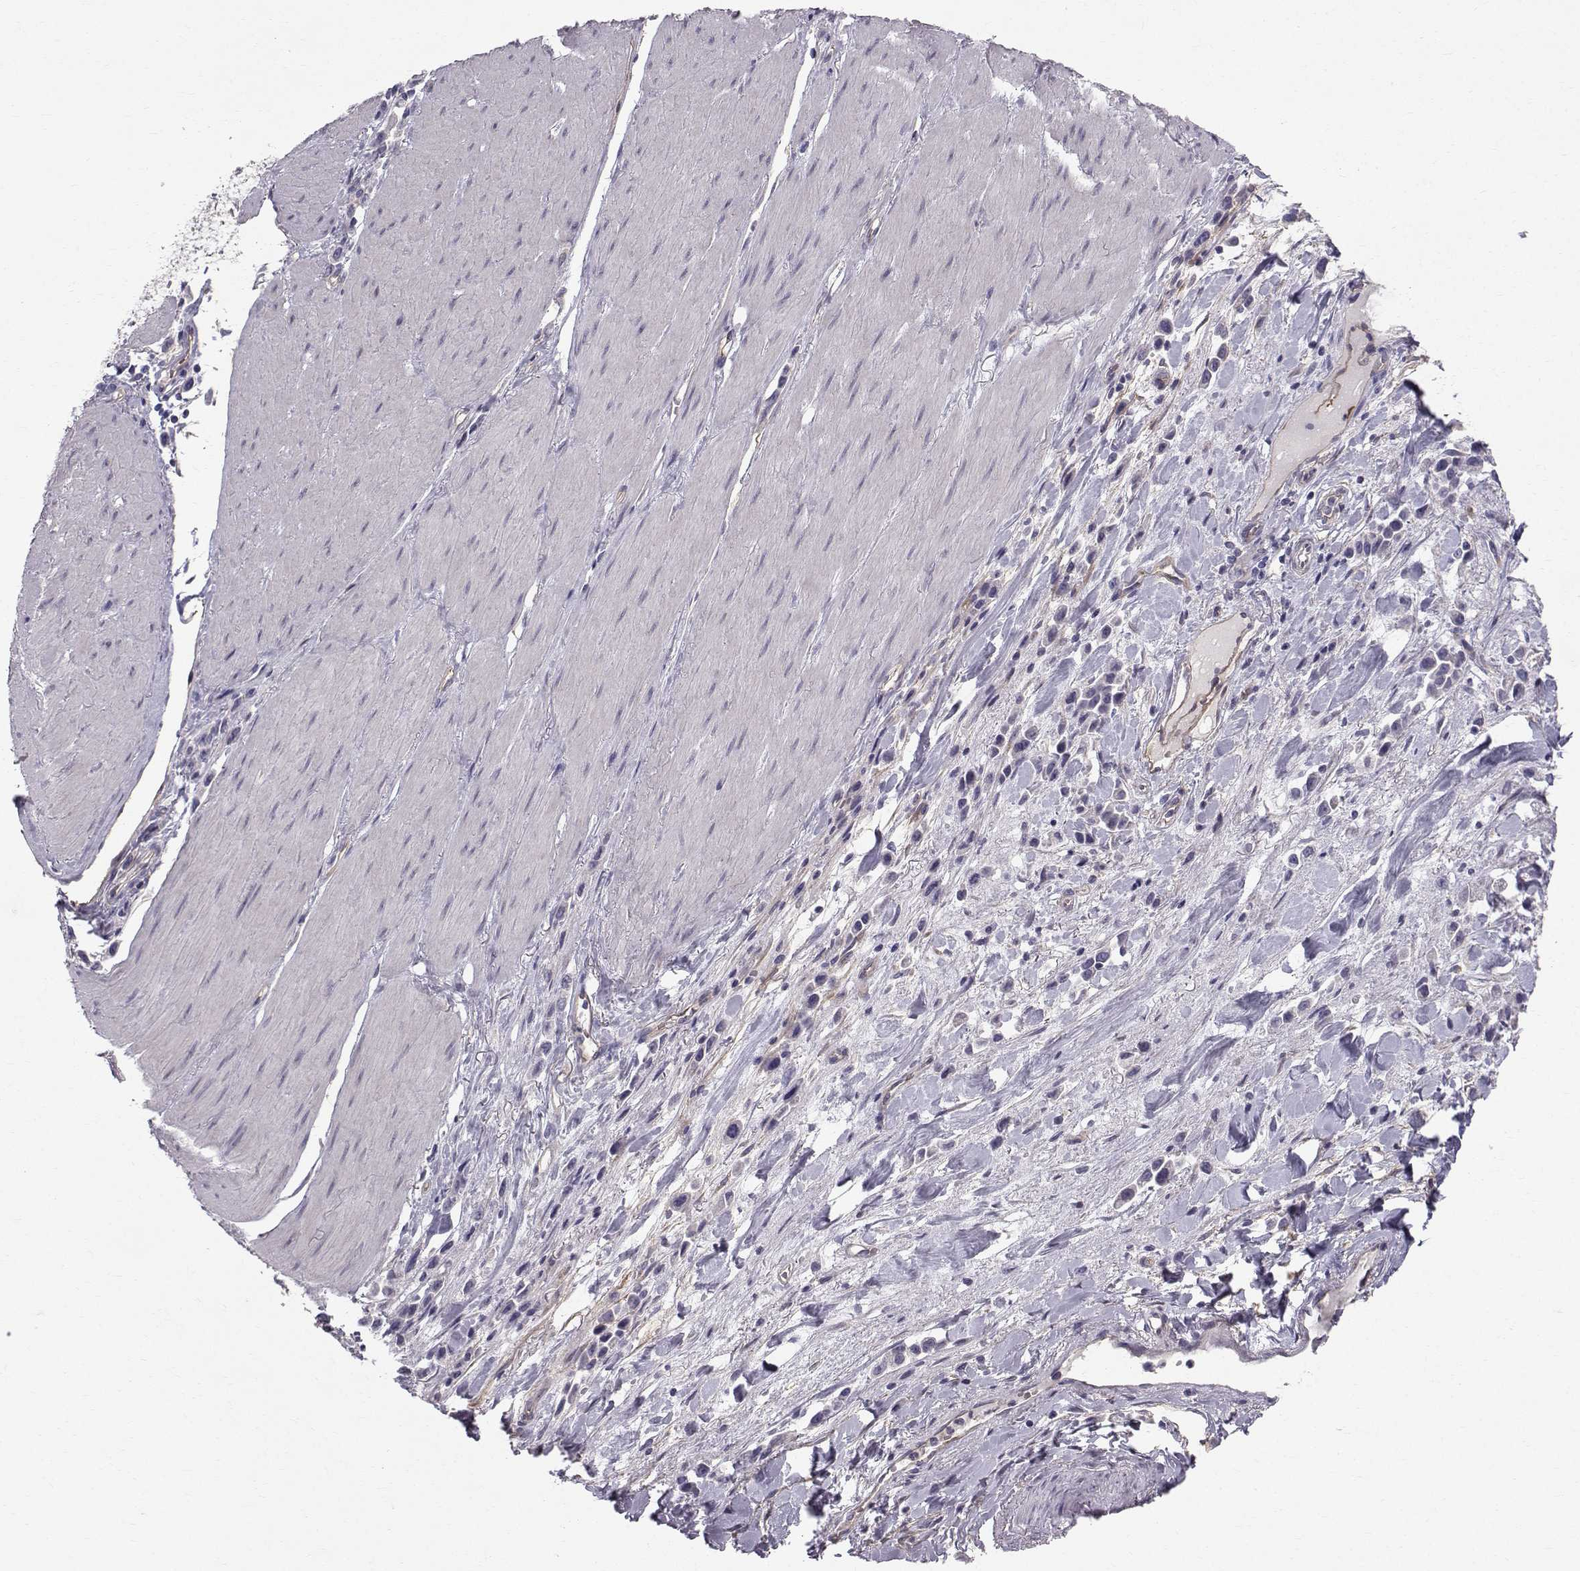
{"staining": {"intensity": "weak", "quantity": "<25%", "location": "cytoplasmic/membranous"}, "tissue": "stomach cancer", "cell_type": "Tumor cells", "image_type": "cancer", "snomed": [{"axis": "morphology", "description": "Adenocarcinoma, NOS"}, {"axis": "topography", "description": "Stomach"}], "caption": "Immunohistochemistry (IHC) image of human stomach cancer stained for a protein (brown), which displays no positivity in tumor cells.", "gene": "QPCT", "patient": {"sex": "male", "age": 47}}